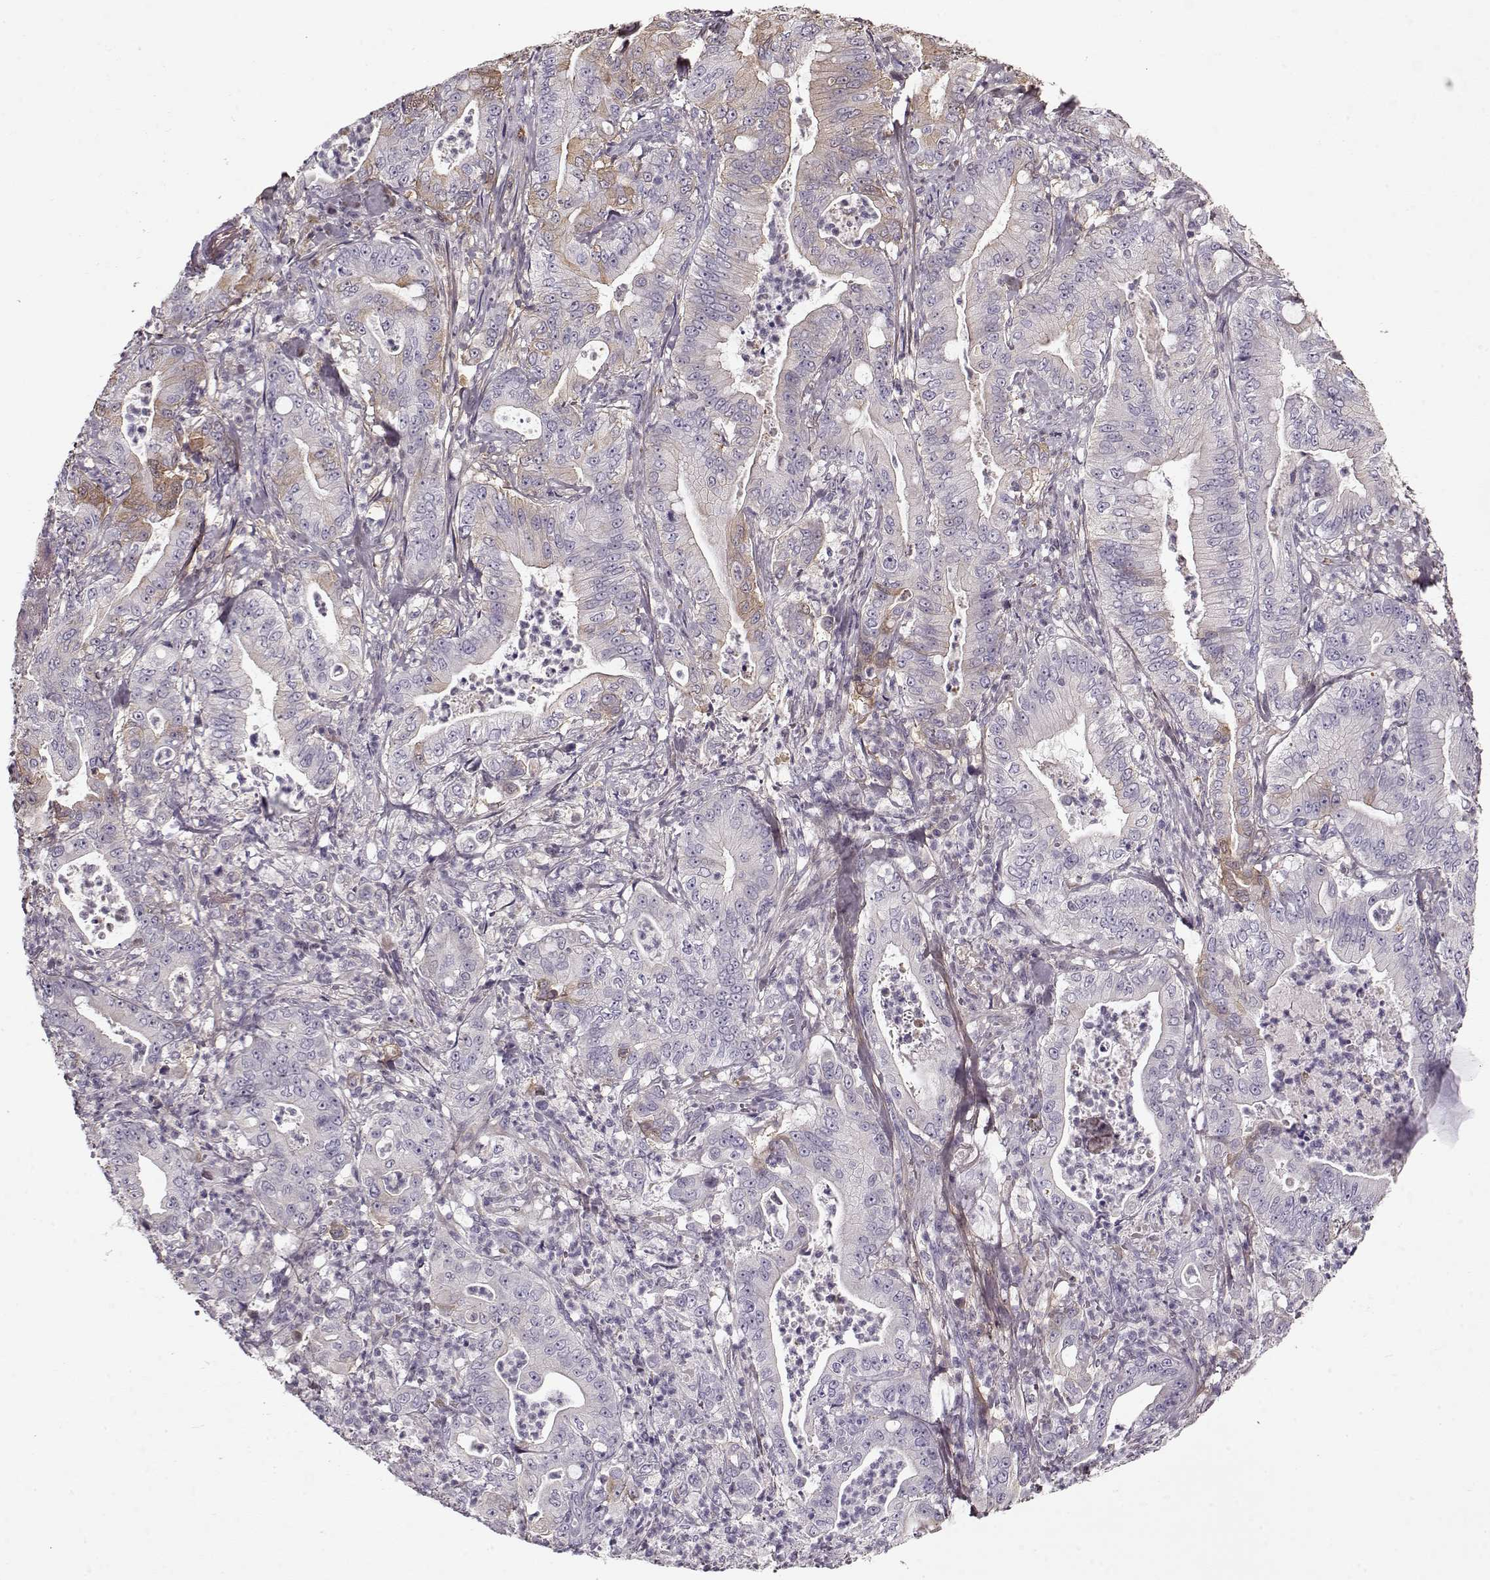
{"staining": {"intensity": "moderate", "quantity": "<25%", "location": "cytoplasmic/membranous"}, "tissue": "pancreatic cancer", "cell_type": "Tumor cells", "image_type": "cancer", "snomed": [{"axis": "morphology", "description": "Adenocarcinoma, NOS"}, {"axis": "topography", "description": "Pancreas"}], "caption": "Approximately <25% of tumor cells in pancreatic cancer (adenocarcinoma) exhibit moderate cytoplasmic/membranous protein expression as visualized by brown immunohistochemical staining.", "gene": "LUM", "patient": {"sex": "male", "age": 71}}